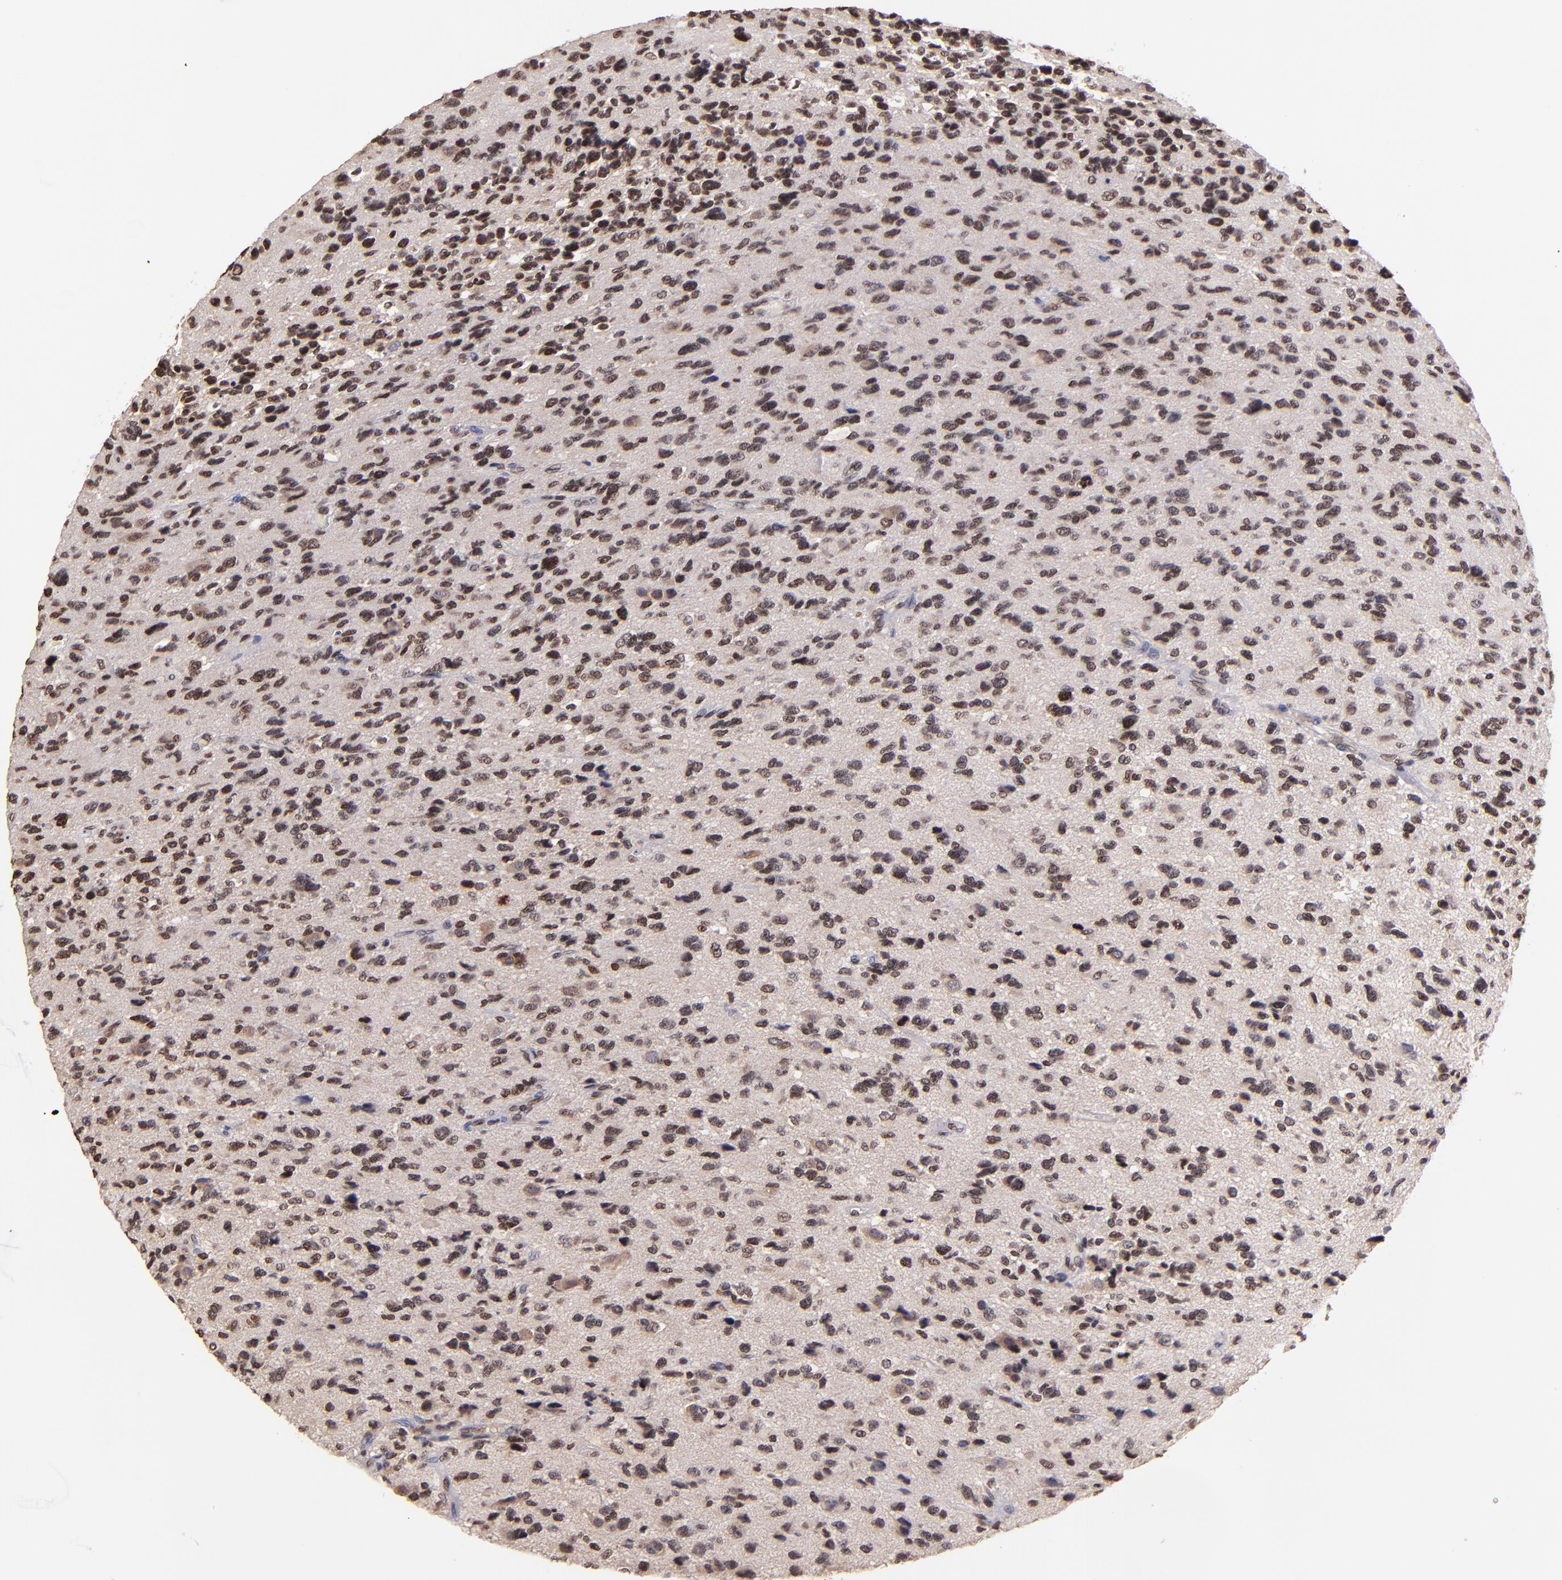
{"staining": {"intensity": "strong", "quantity": ">75%", "location": "nuclear"}, "tissue": "glioma", "cell_type": "Tumor cells", "image_type": "cancer", "snomed": [{"axis": "morphology", "description": "Glioma, malignant, High grade"}, {"axis": "topography", "description": "Brain"}], "caption": "There is high levels of strong nuclear expression in tumor cells of malignant glioma (high-grade), as demonstrated by immunohistochemical staining (brown color).", "gene": "WDR25", "patient": {"sex": "male", "age": 69}}